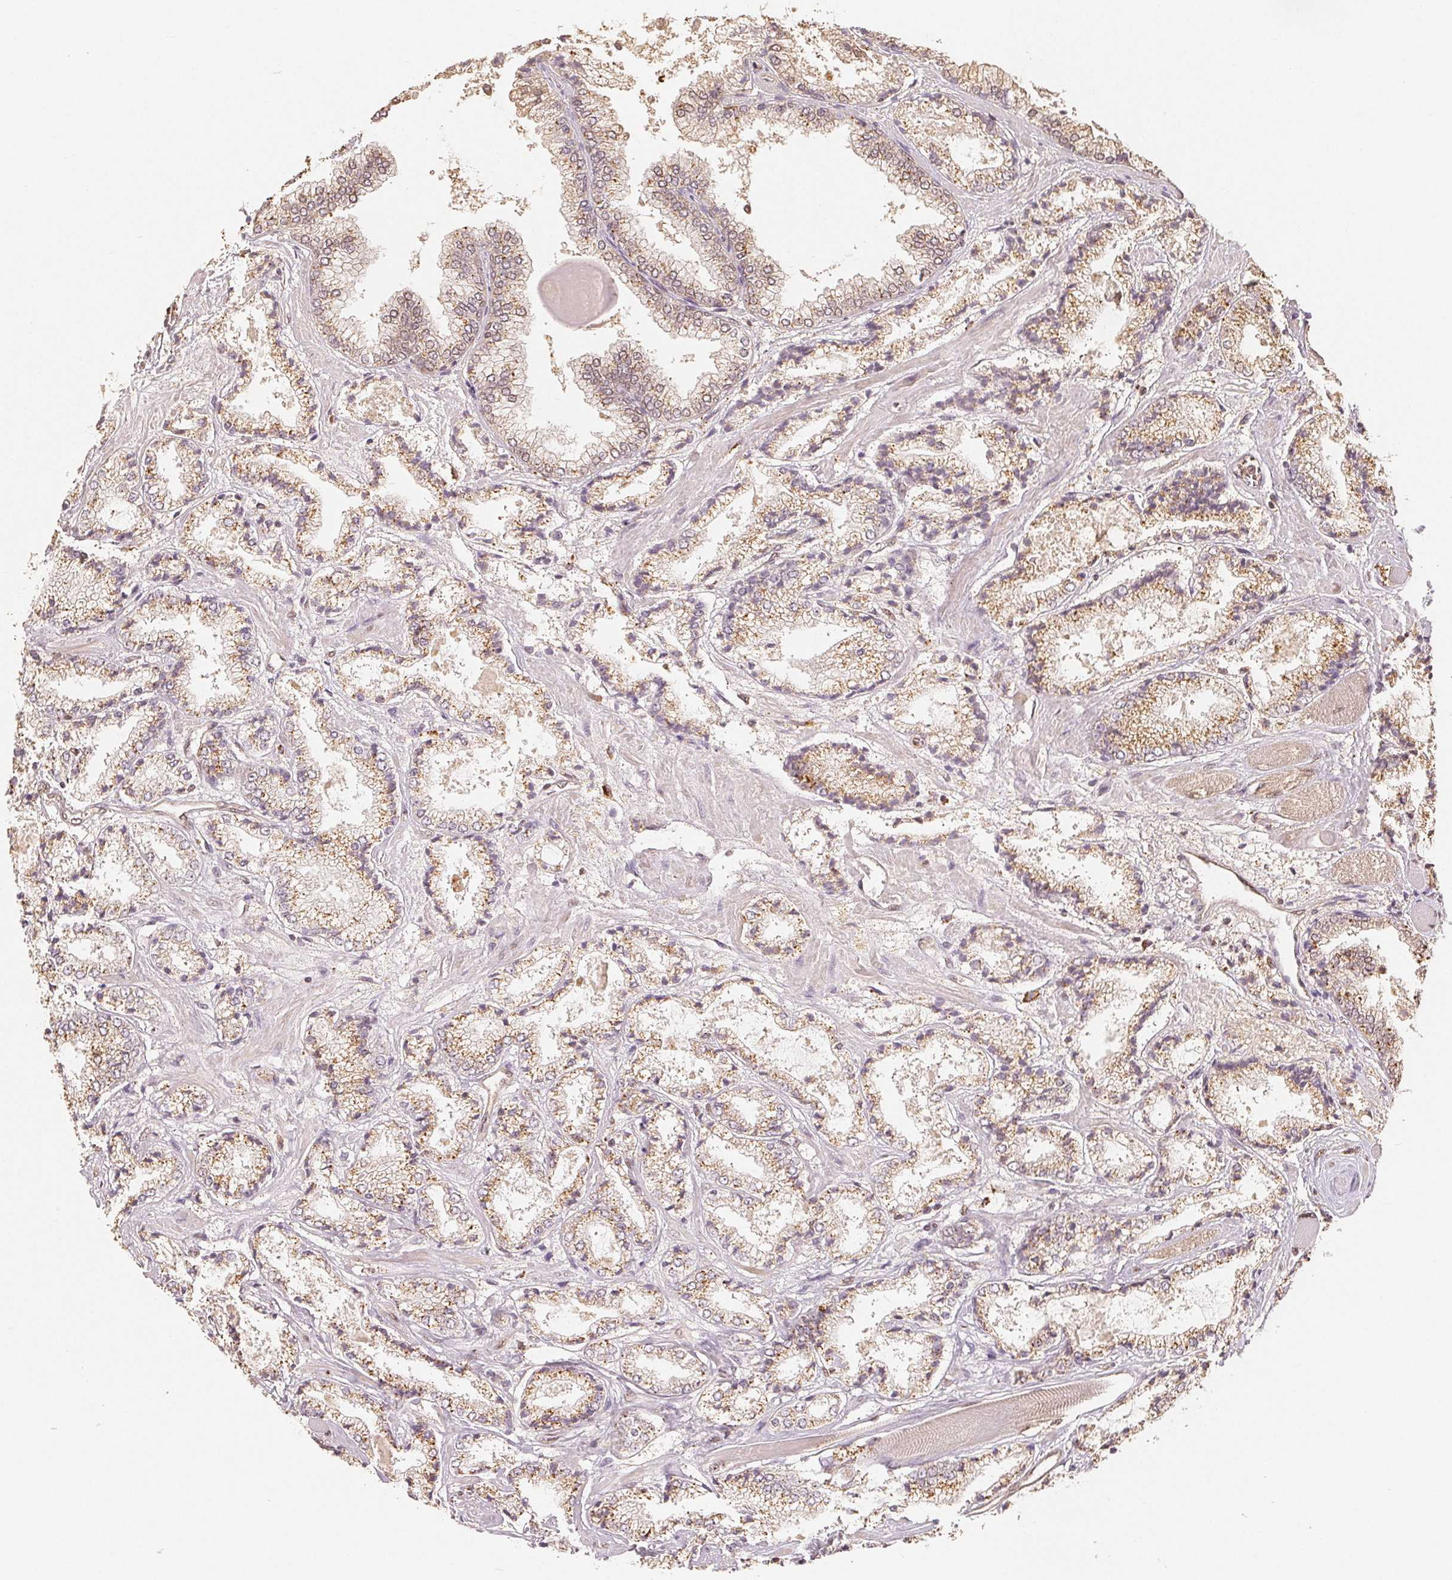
{"staining": {"intensity": "weak", "quantity": ">75%", "location": "cytoplasmic/membranous"}, "tissue": "prostate cancer", "cell_type": "Tumor cells", "image_type": "cancer", "snomed": [{"axis": "morphology", "description": "Adenocarcinoma, High grade"}, {"axis": "topography", "description": "Prostate"}], "caption": "Prostate cancer stained with a protein marker demonstrates weak staining in tumor cells.", "gene": "GUSB", "patient": {"sex": "male", "age": 64}}